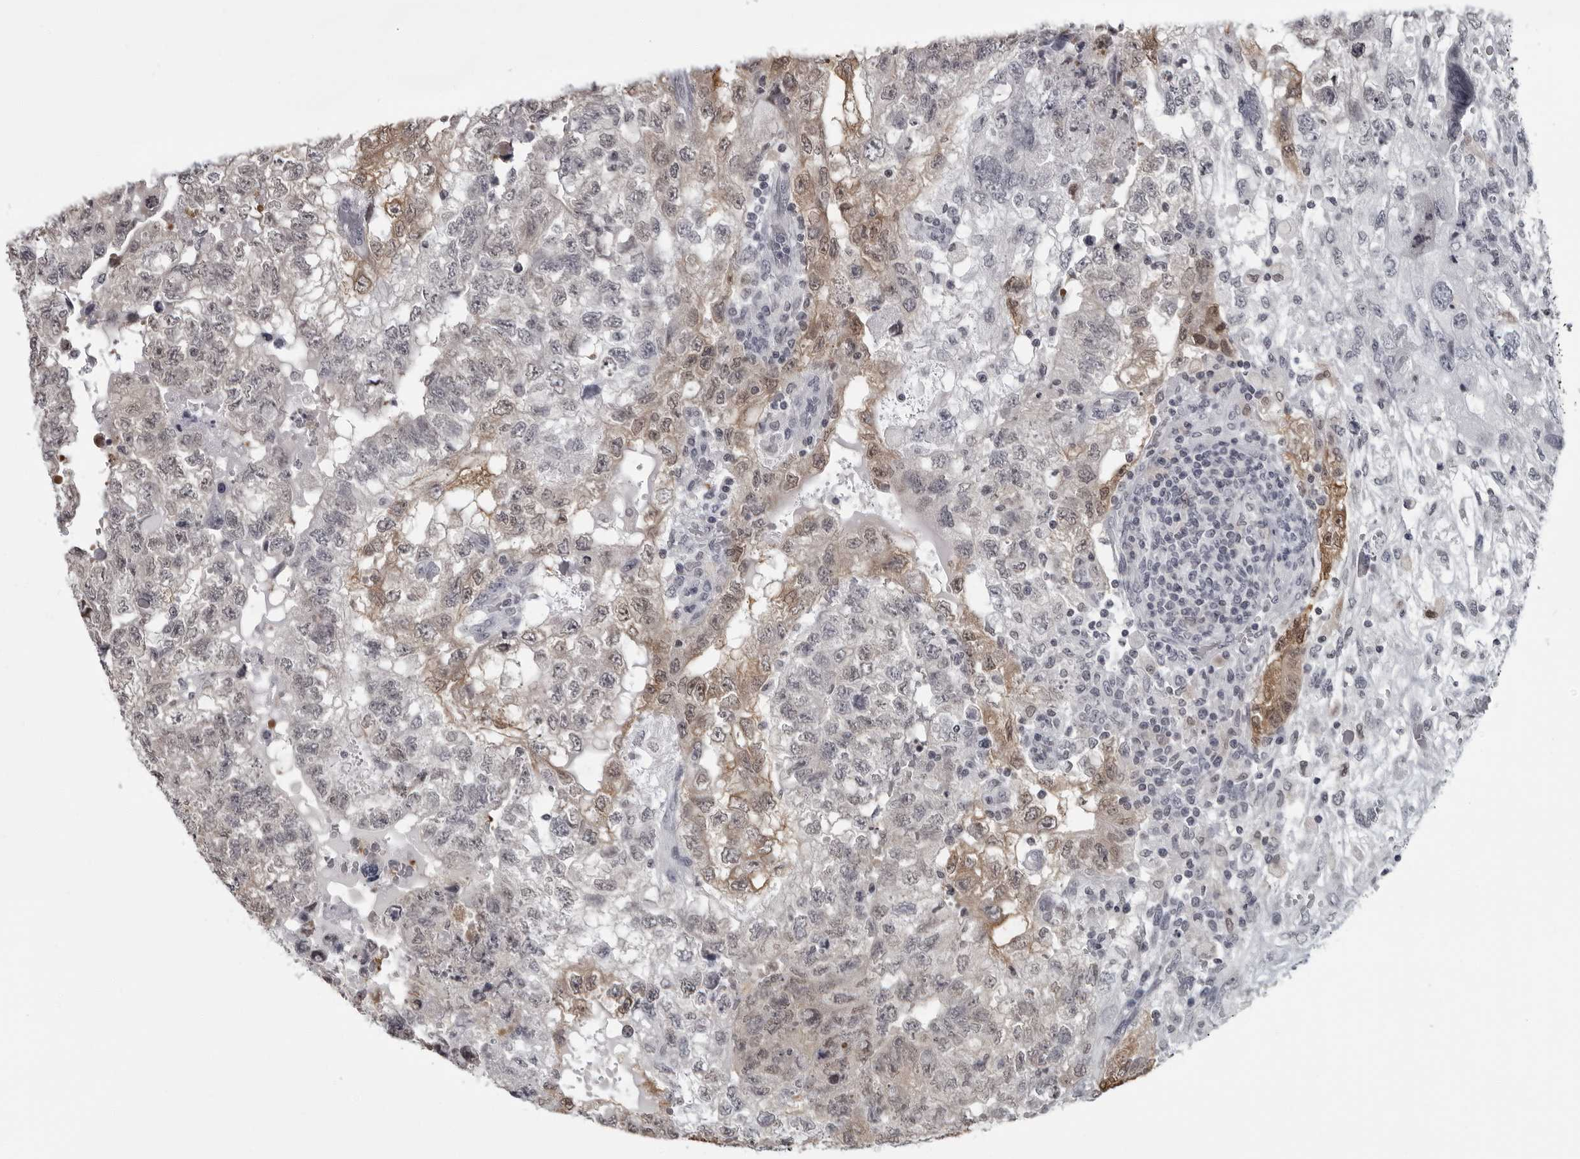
{"staining": {"intensity": "moderate", "quantity": "<25%", "location": "cytoplasmic/membranous,nuclear"}, "tissue": "testis cancer", "cell_type": "Tumor cells", "image_type": "cancer", "snomed": [{"axis": "morphology", "description": "Carcinoma, Embryonal, NOS"}, {"axis": "topography", "description": "Testis"}], "caption": "This is an image of immunohistochemistry staining of testis cancer, which shows moderate expression in the cytoplasmic/membranous and nuclear of tumor cells.", "gene": "LZIC", "patient": {"sex": "male", "age": 36}}